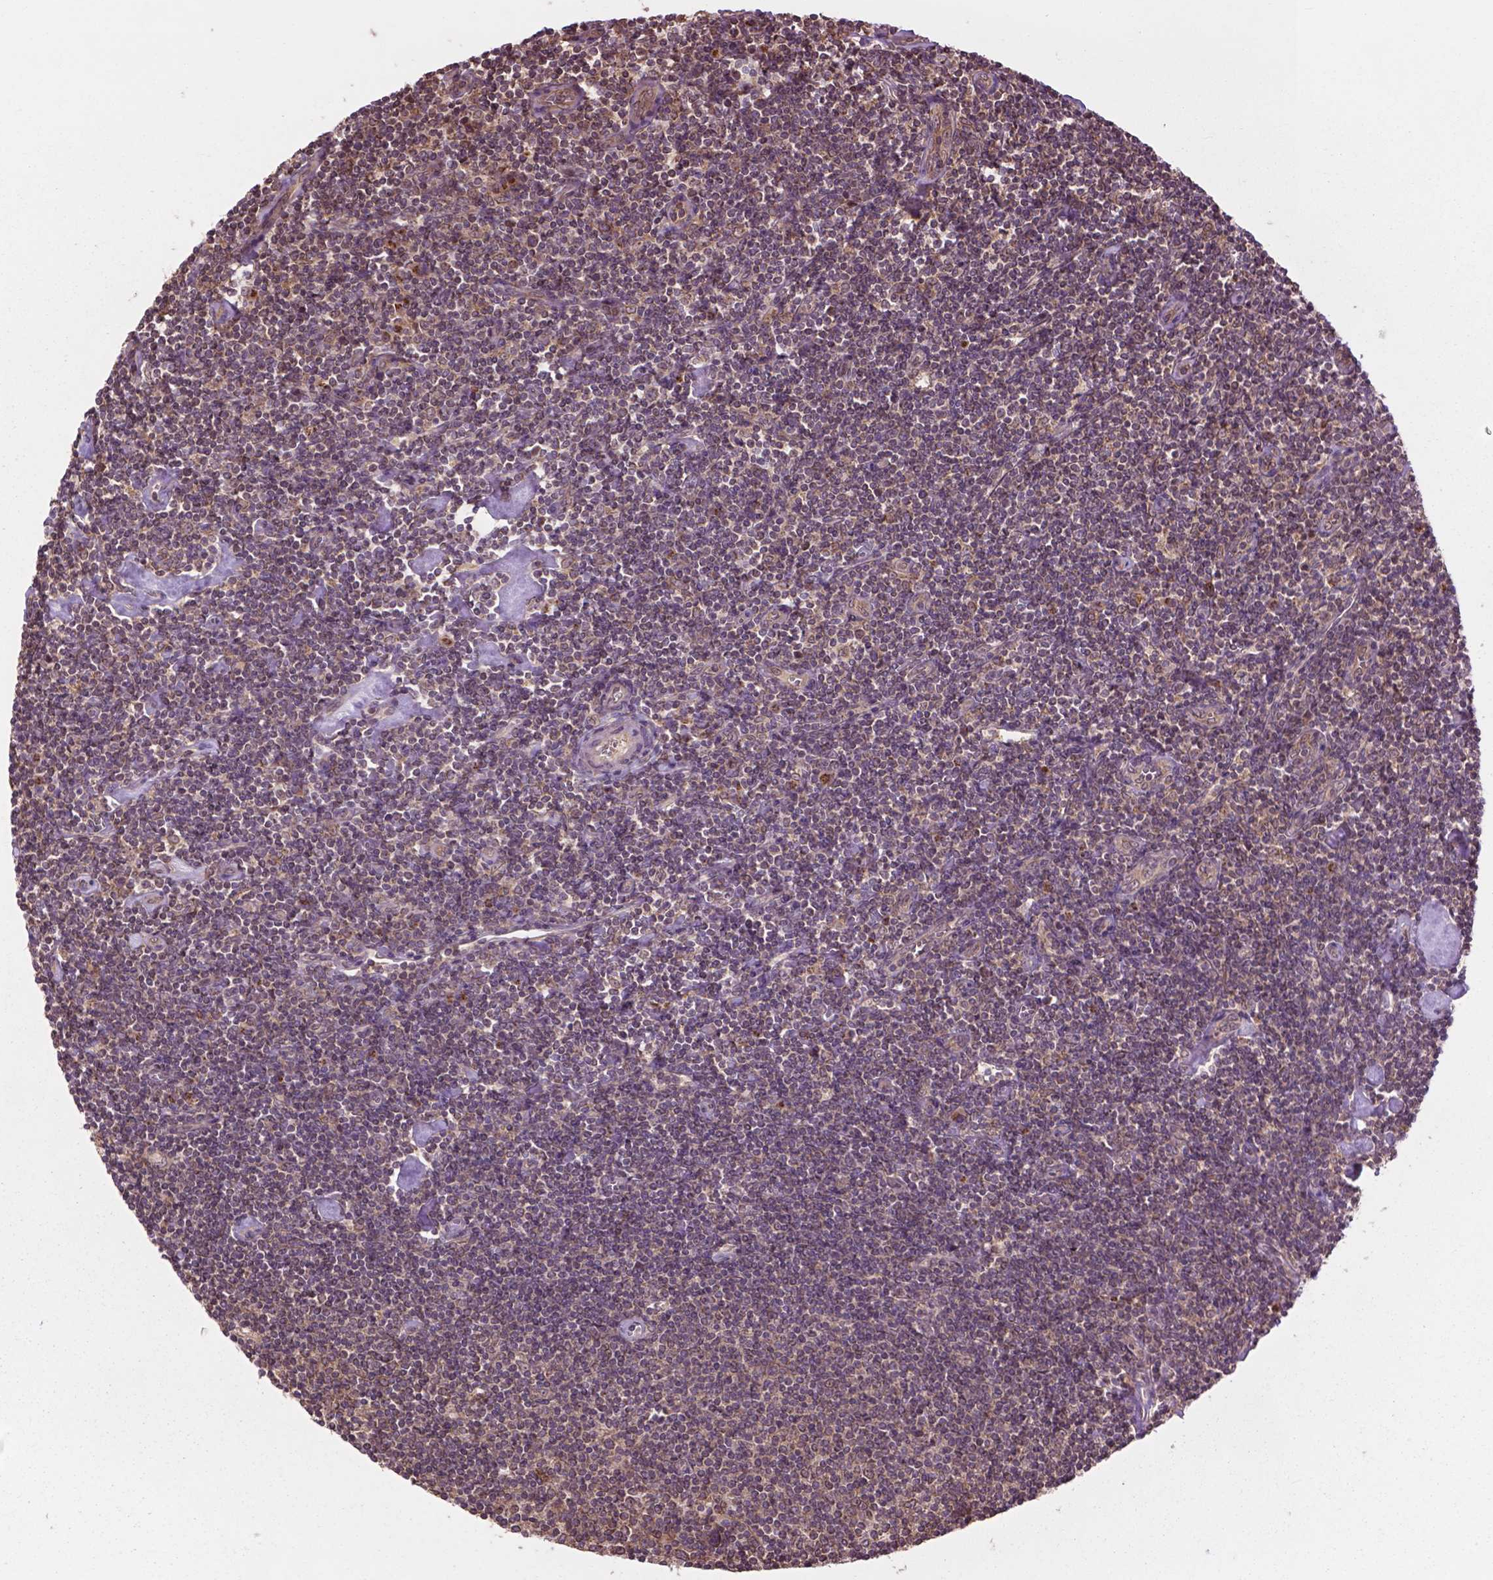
{"staining": {"intensity": "weak", "quantity": ">75%", "location": "cytoplasmic/membranous"}, "tissue": "lymphoma", "cell_type": "Tumor cells", "image_type": "cancer", "snomed": [{"axis": "morphology", "description": "Hodgkin's disease, NOS"}, {"axis": "topography", "description": "Lymph node"}], "caption": "Hodgkin's disease stained with DAB (3,3'-diaminobenzidine) IHC demonstrates low levels of weak cytoplasmic/membranous expression in about >75% of tumor cells.", "gene": "PPP1CB", "patient": {"sex": "male", "age": 40}}